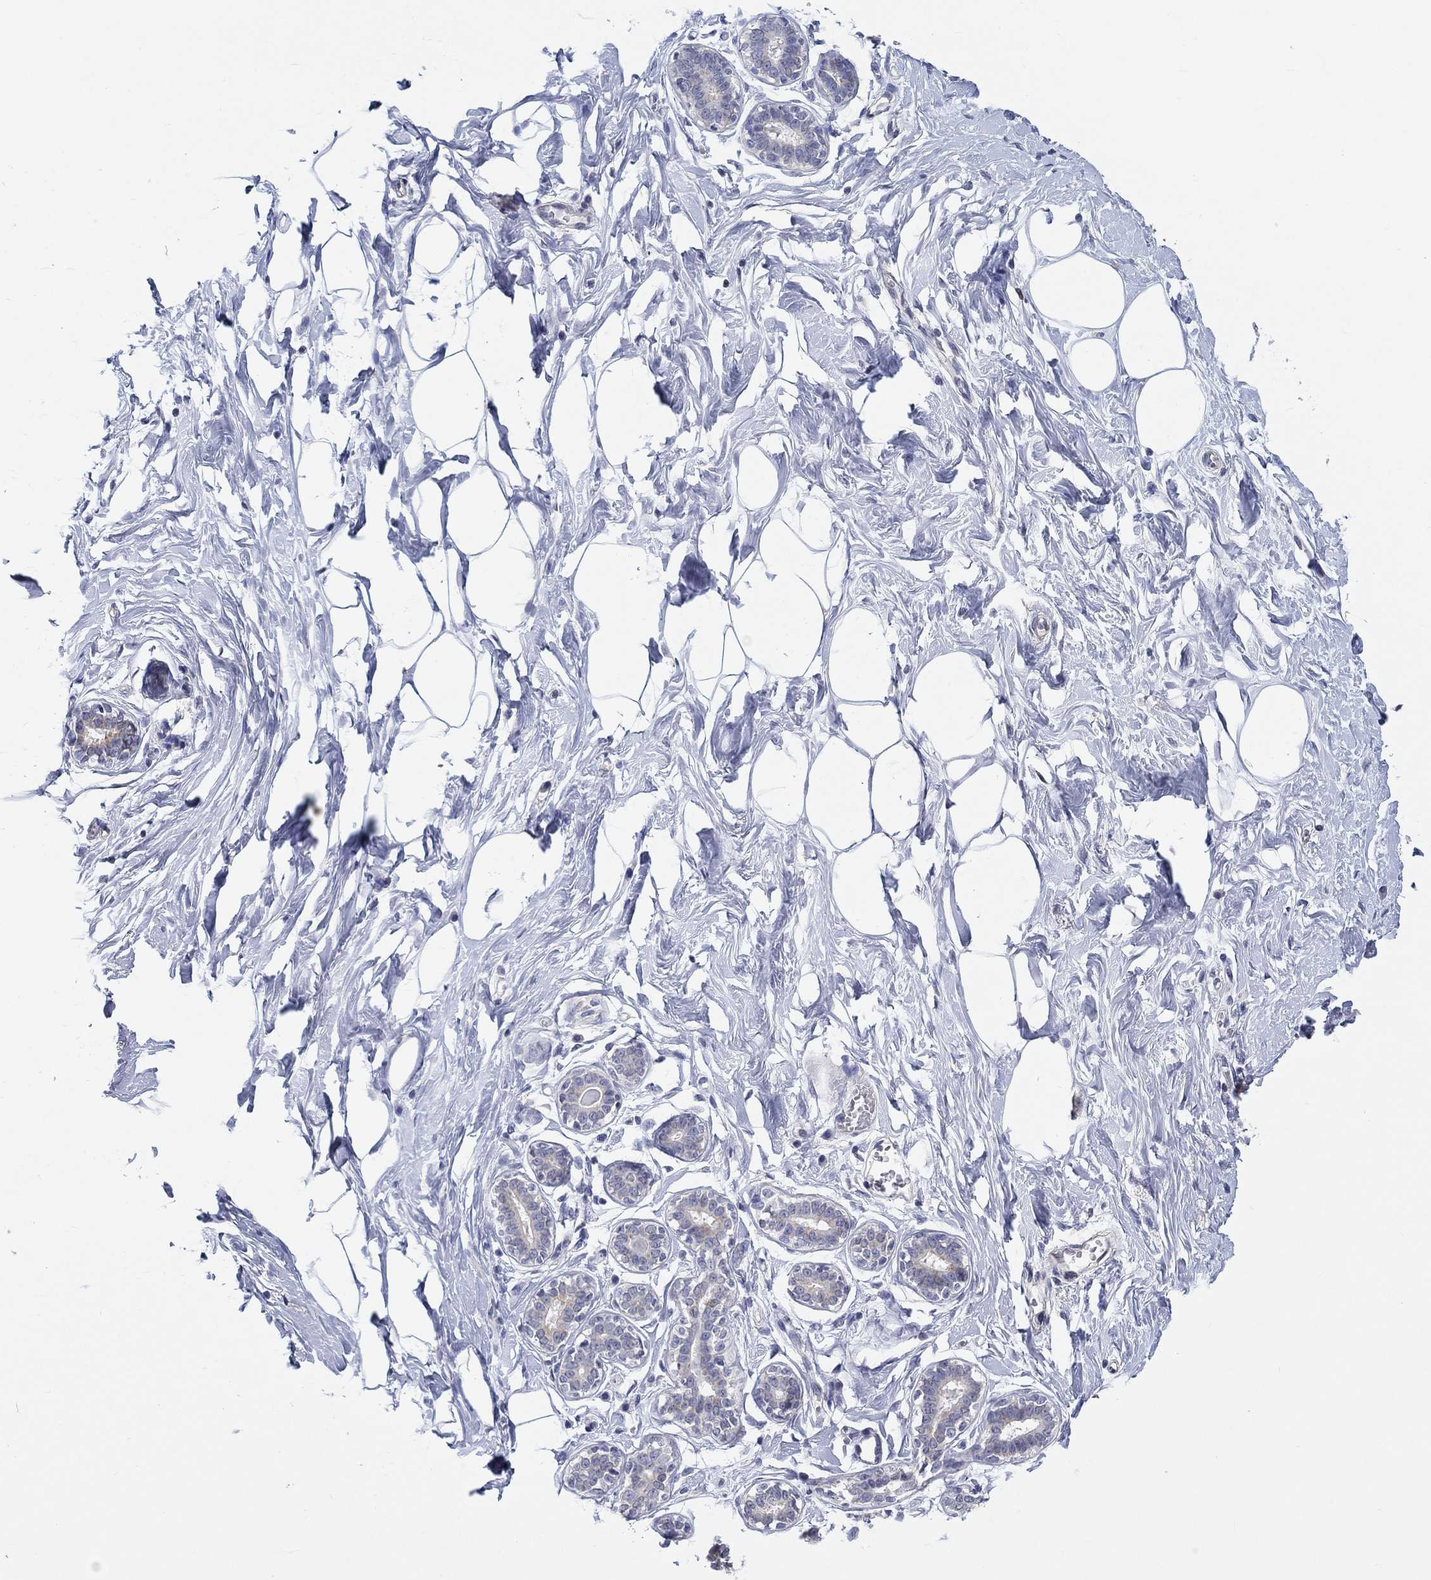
{"staining": {"intensity": "negative", "quantity": "none", "location": "none"}, "tissue": "breast", "cell_type": "Adipocytes", "image_type": "normal", "snomed": [{"axis": "morphology", "description": "Normal tissue, NOS"}, {"axis": "morphology", "description": "Lobular carcinoma, in situ"}, {"axis": "topography", "description": "Breast"}], "caption": "Adipocytes are negative for protein expression in benign human breast. The staining was performed using DAB (3,3'-diaminobenzidine) to visualize the protein expression in brown, while the nuclei were stained in blue with hematoxylin (Magnification: 20x).", "gene": "ERMP1", "patient": {"sex": "female", "age": 35}}